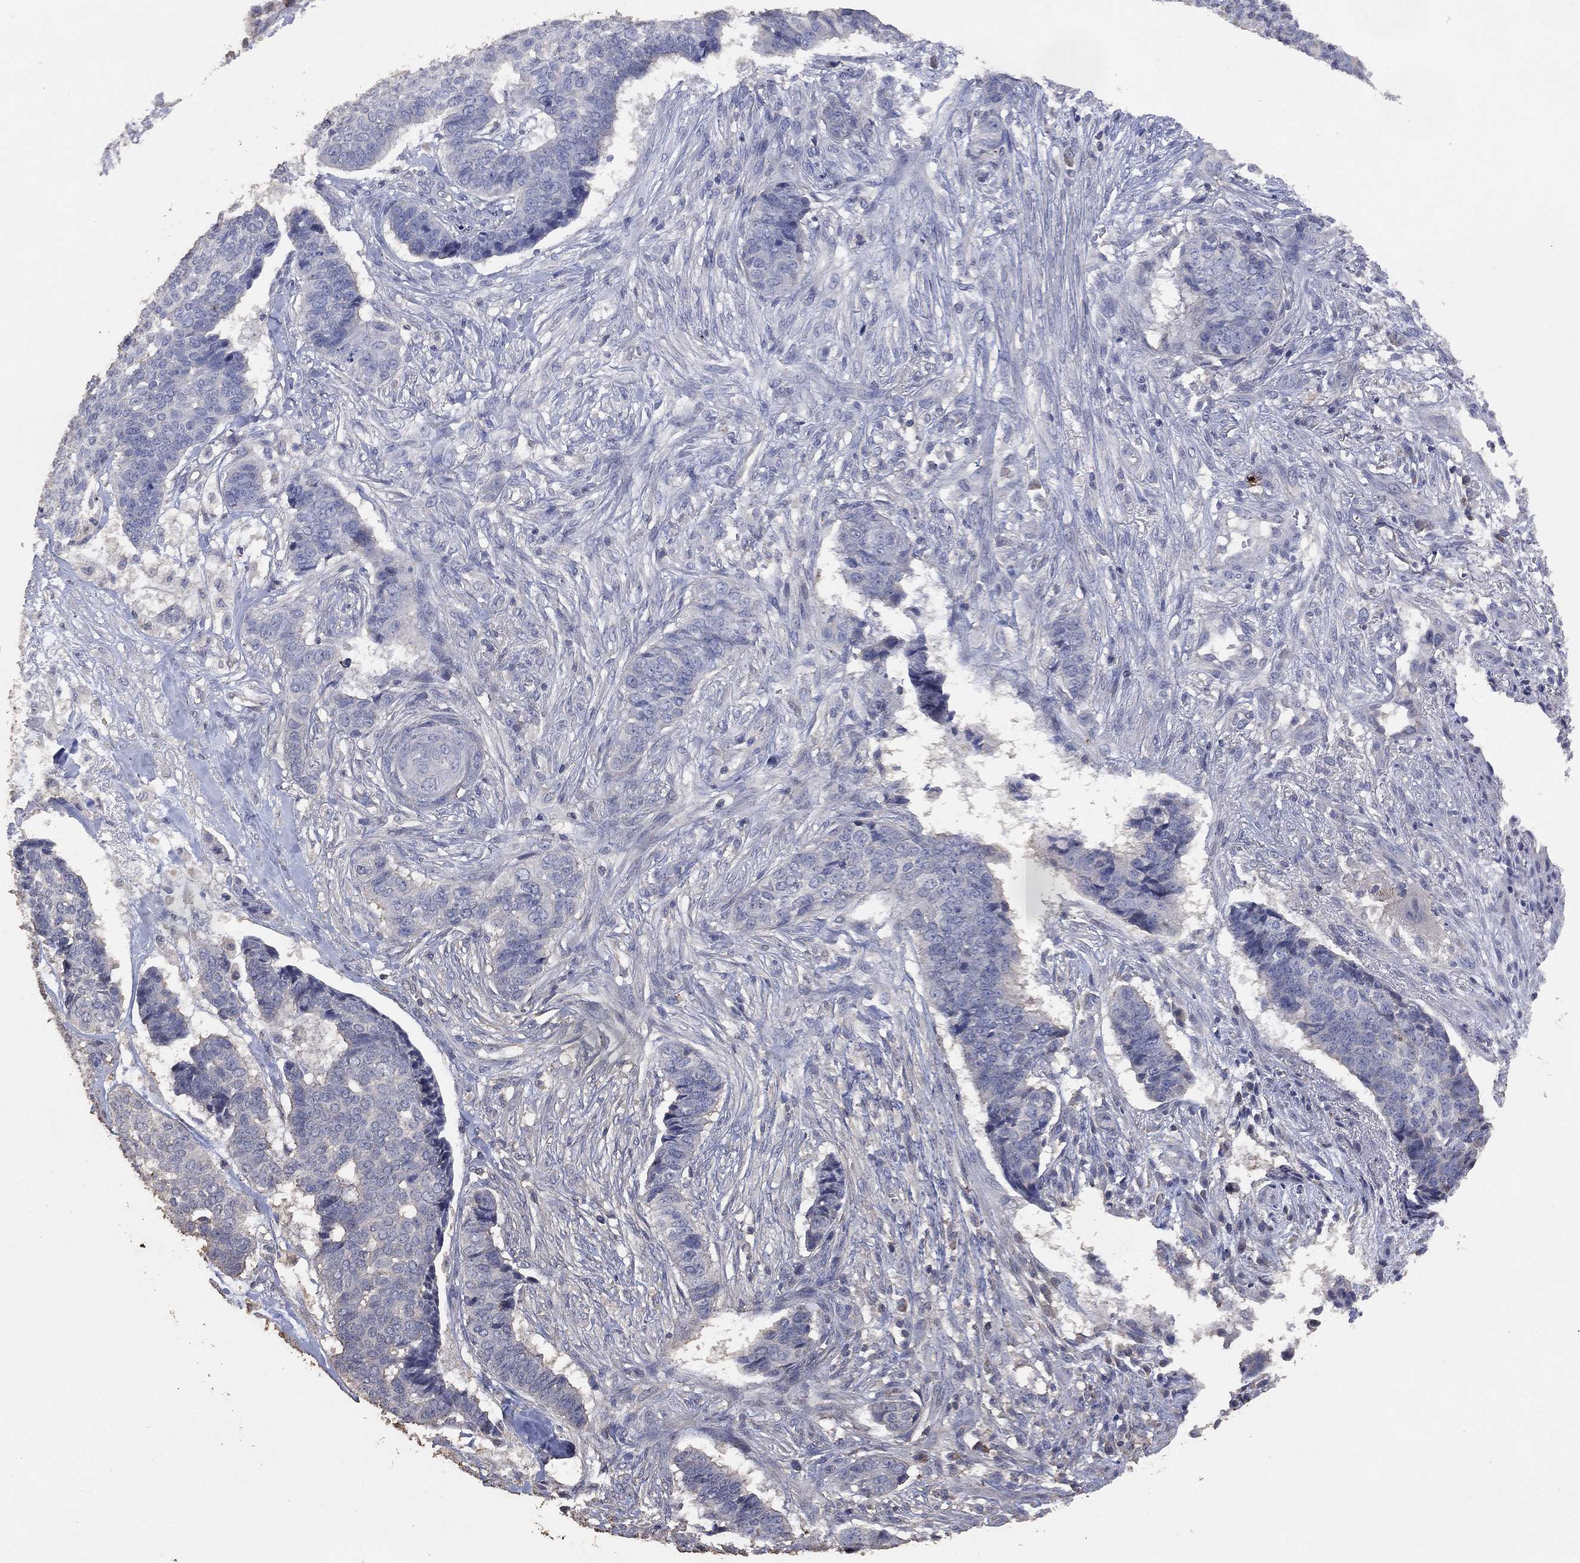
{"staining": {"intensity": "negative", "quantity": "none", "location": "none"}, "tissue": "skin cancer", "cell_type": "Tumor cells", "image_type": "cancer", "snomed": [{"axis": "morphology", "description": "Basal cell carcinoma"}, {"axis": "topography", "description": "Skin"}], "caption": "There is no significant staining in tumor cells of skin cancer (basal cell carcinoma). The staining was performed using DAB (3,3'-diaminobenzidine) to visualize the protein expression in brown, while the nuclei were stained in blue with hematoxylin (Magnification: 20x).", "gene": "ADPRHL1", "patient": {"sex": "male", "age": 86}}